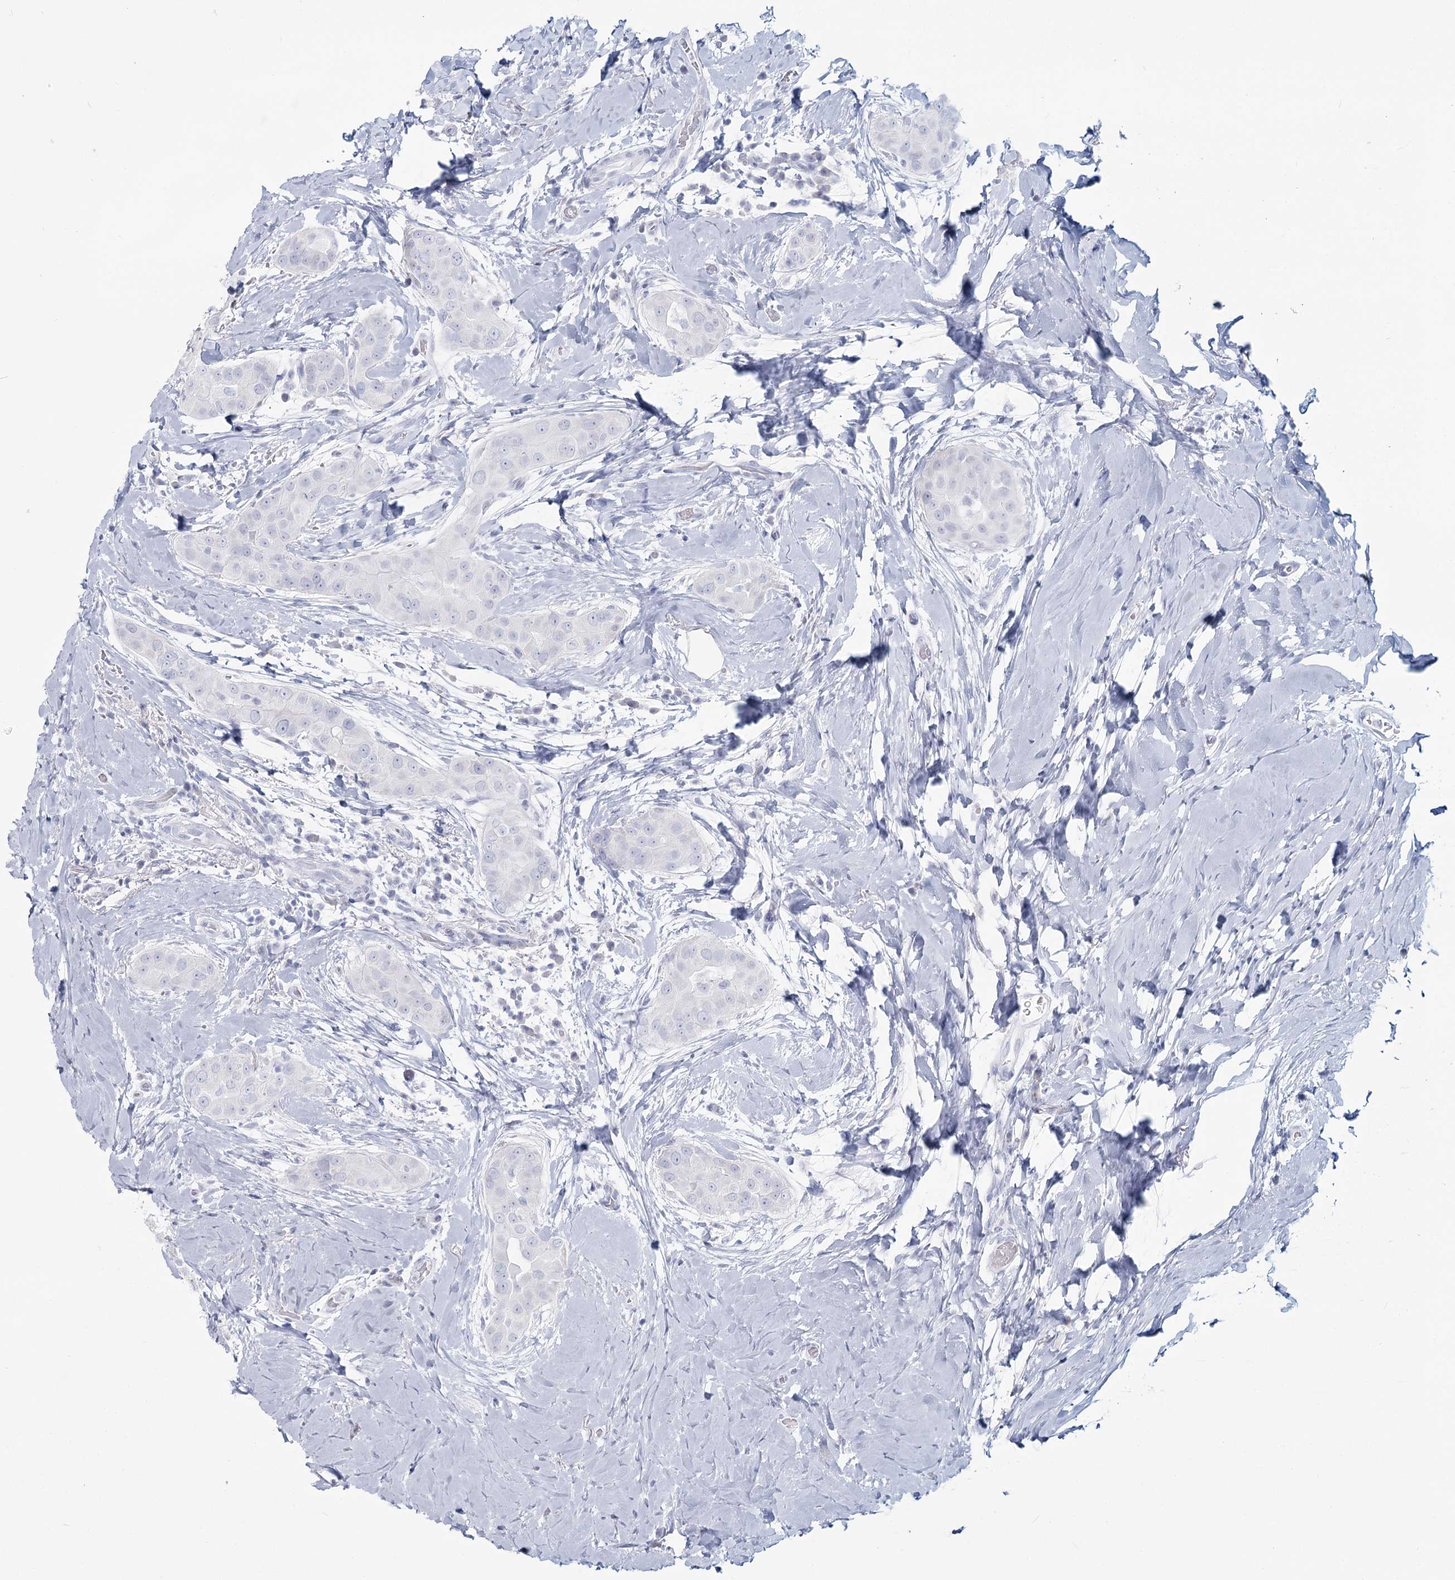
{"staining": {"intensity": "negative", "quantity": "none", "location": "none"}, "tissue": "thyroid cancer", "cell_type": "Tumor cells", "image_type": "cancer", "snomed": [{"axis": "morphology", "description": "Papillary adenocarcinoma, NOS"}, {"axis": "topography", "description": "Thyroid gland"}], "caption": "Immunohistochemical staining of human thyroid papillary adenocarcinoma shows no significant positivity in tumor cells.", "gene": "SLC6A19", "patient": {"sex": "male", "age": 33}}